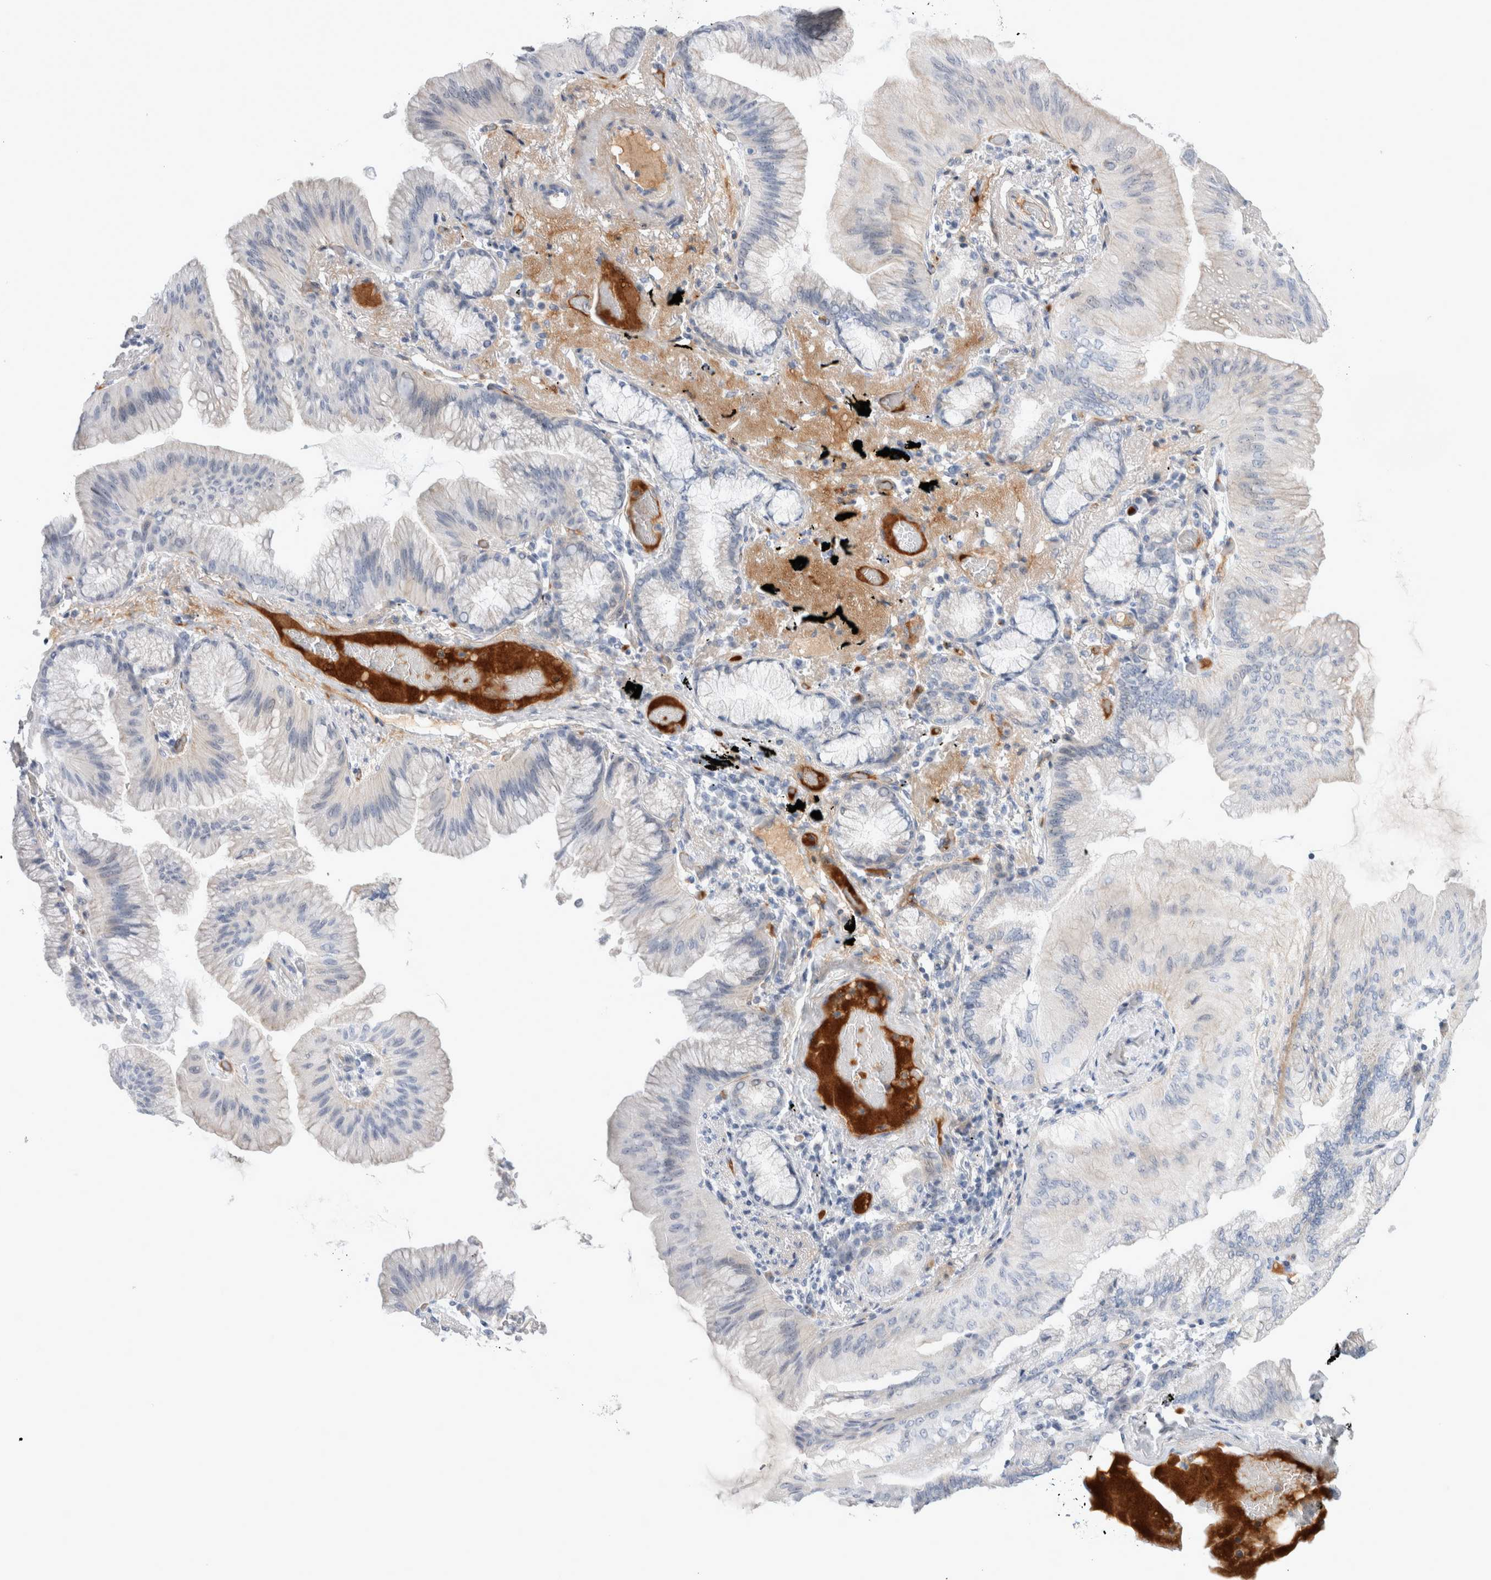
{"staining": {"intensity": "negative", "quantity": "none", "location": "none"}, "tissue": "lung cancer", "cell_type": "Tumor cells", "image_type": "cancer", "snomed": [{"axis": "morphology", "description": "Adenocarcinoma, NOS"}, {"axis": "topography", "description": "Lung"}], "caption": "Immunohistochemistry photomicrograph of neoplastic tissue: lung cancer (adenocarcinoma) stained with DAB (3,3'-diaminobenzidine) displays no significant protein staining in tumor cells.", "gene": "ECHDC2", "patient": {"sex": "female", "age": 70}}